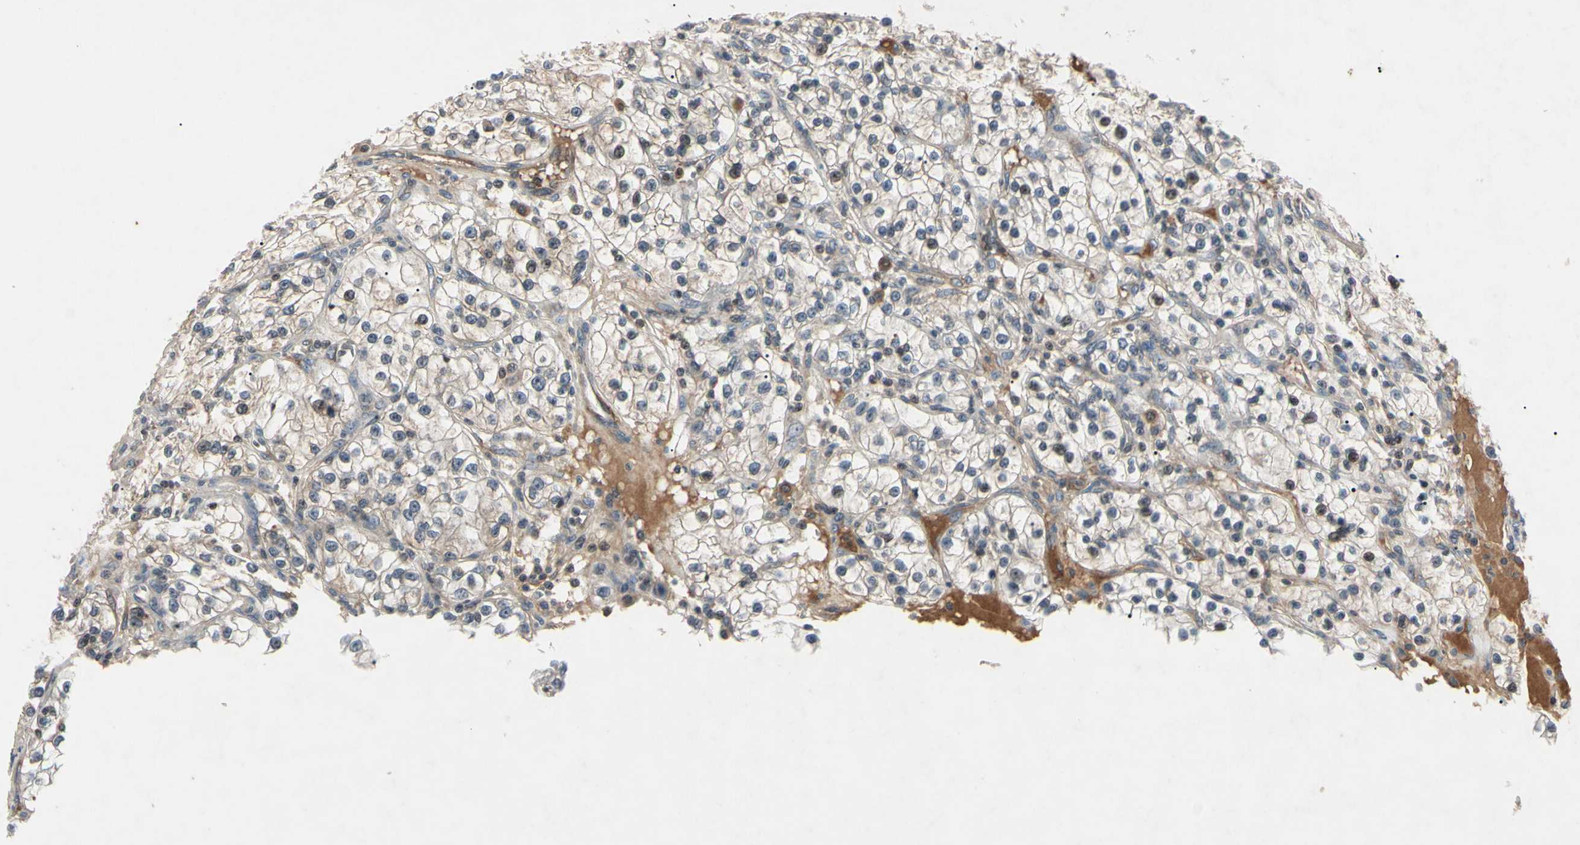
{"staining": {"intensity": "negative", "quantity": "none", "location": "none"}, "tissue": "renal cancer", "cell_type": "Tumor cells", "image_type": "cancer", "snomed": [{"axis": "morphology", "description": "Adenocarcinoma, NOS"}, {"axis": "topography", "description": "Kidney"}], "caption": "Renal adenocarcinoma was stained to show a protein in brown. There is no significant expression in tumor cells.", "gene": "AEBP1", "patient": {"sex": "female", "age": 57}}